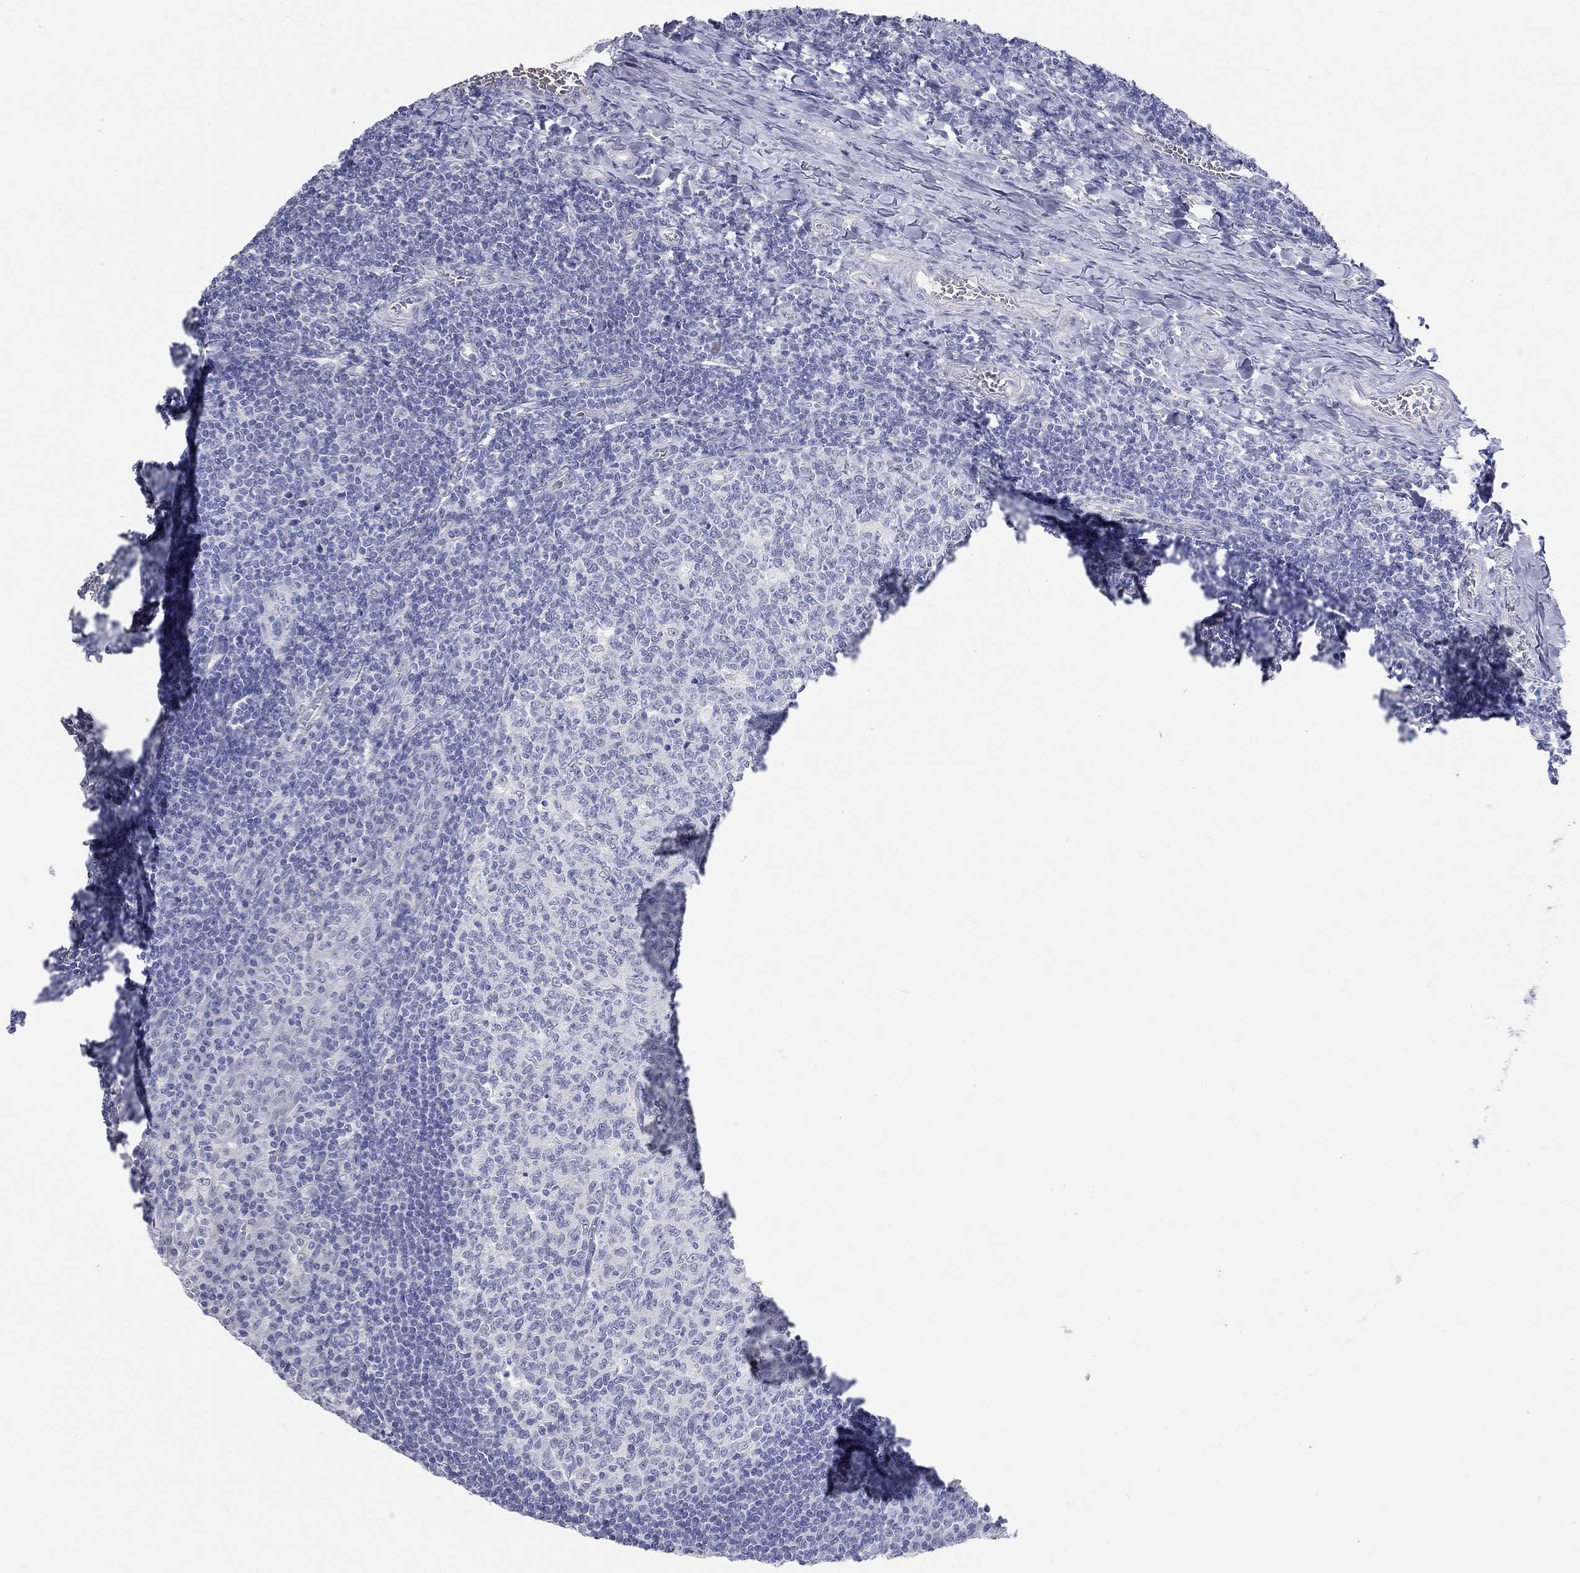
{"staining": {"intensity": "negative", "quantity": "none", "location": "none"}, "tissue": "tonsil", "cell_type": "Germinal center cells", "image_type": "normal", "snomed": [{"axis": "morphology", "description": "Normal tissue, NOS"}, {"axis": "topography", "description": "Tonsil"}], "caption": "Human tonsil stained for a protein using immunohistochemistry exhibits no expression in germinal center cells.", "gene": "WASF3", "patient": {"sex": "female", "age": 13}}